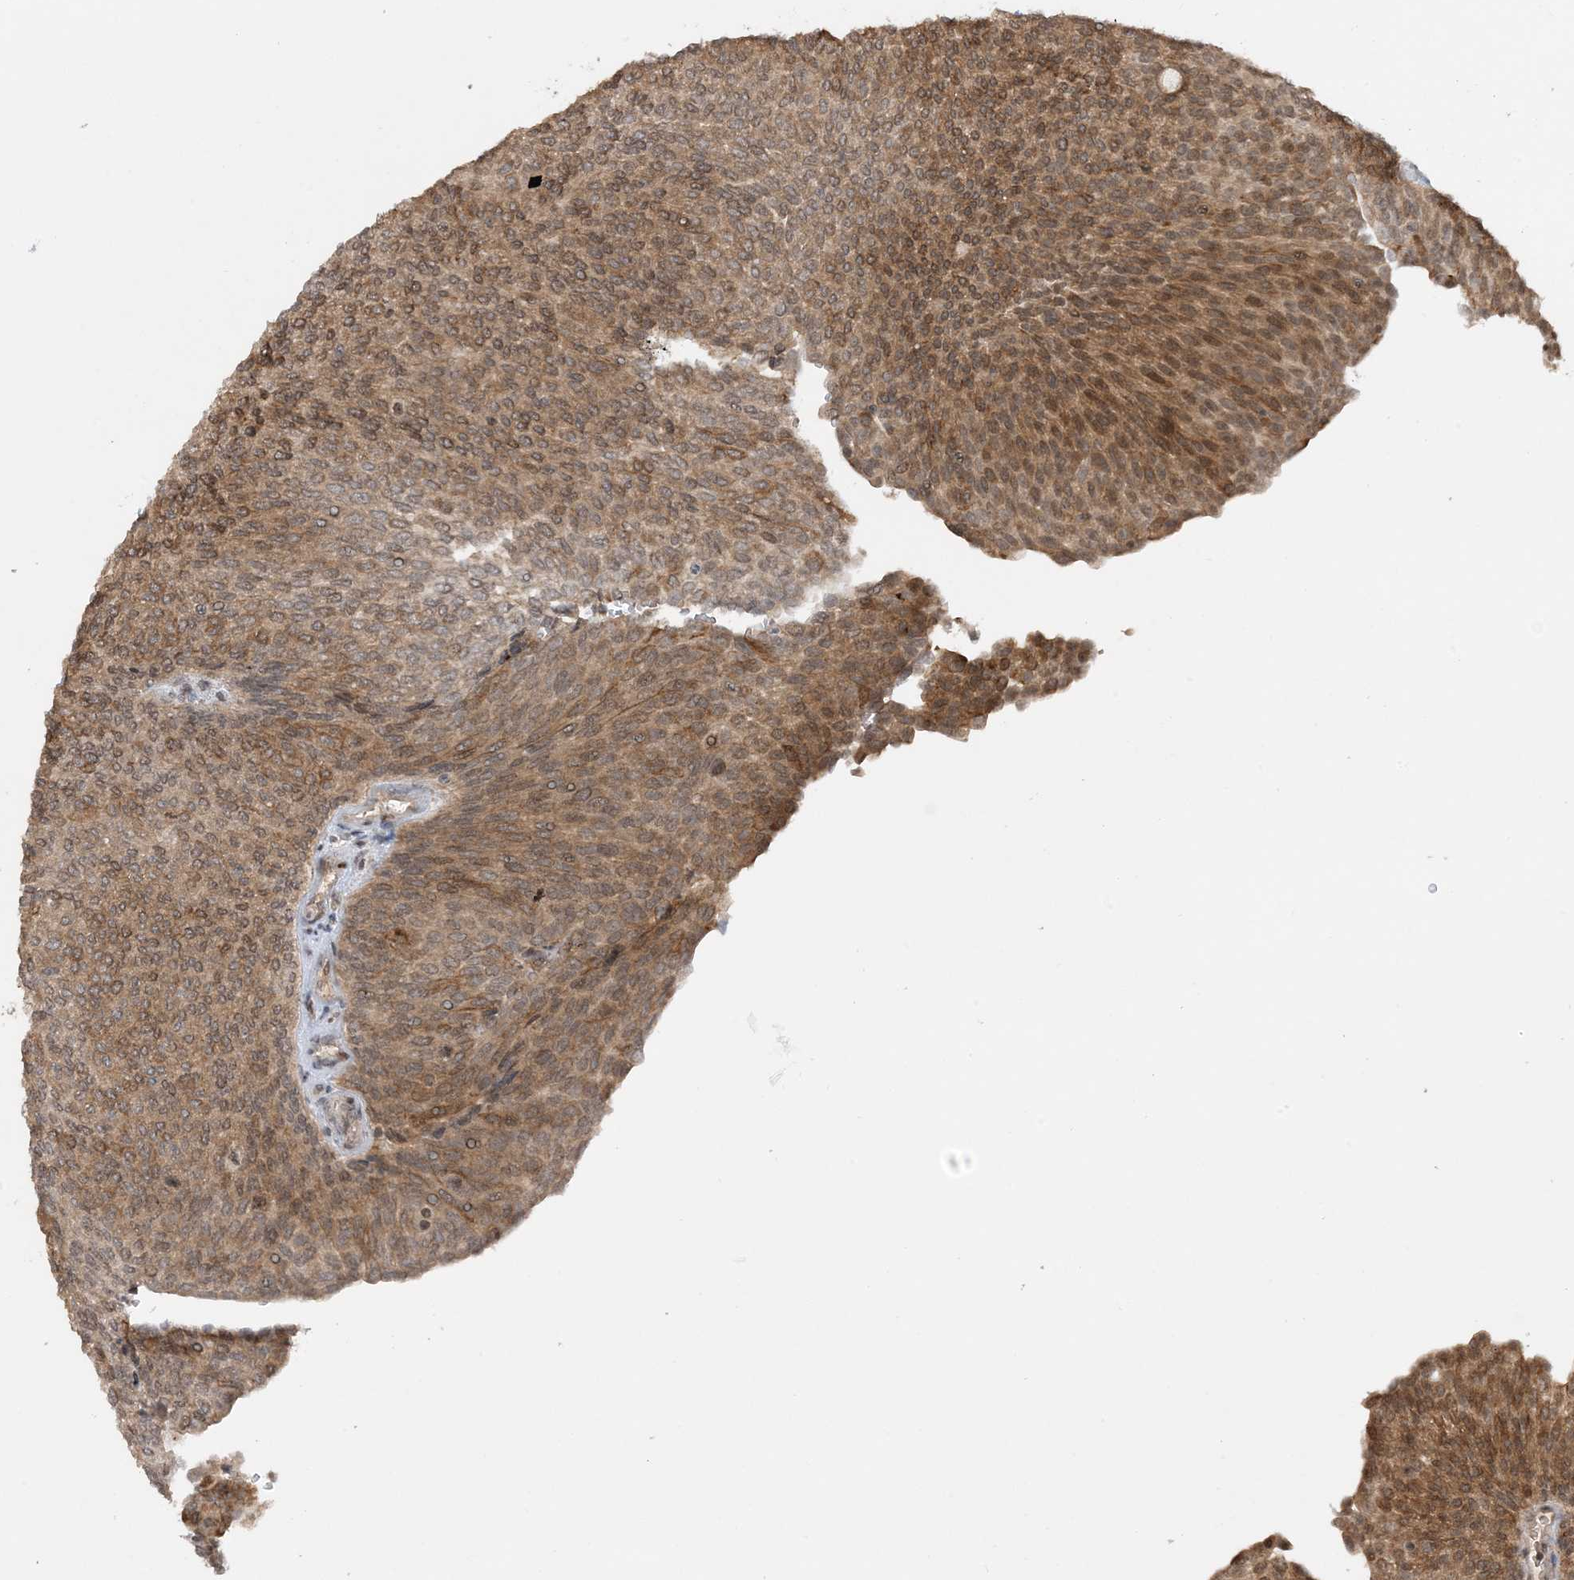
{"staining": {"intensity": "moderate", "quantity": ">75%", "location": "cytoplasmic/membranous"}, "tissue": "urothelial cancer", "cell_type": "Tumor cells", "image_type": "cancer", "snomed": [{"axis": "morphology", "description": "Urothelial carcinoma, Low grade"}, {"axis": "topography", "description": "Urinary bladder"}], "caption": "Human low-grade urothelial carcinoma stained with a protein marker demonstrates moderate staining in tumor cells.", "gene": "ACYP2", "patient": {"sex": "female", "age": 79}}